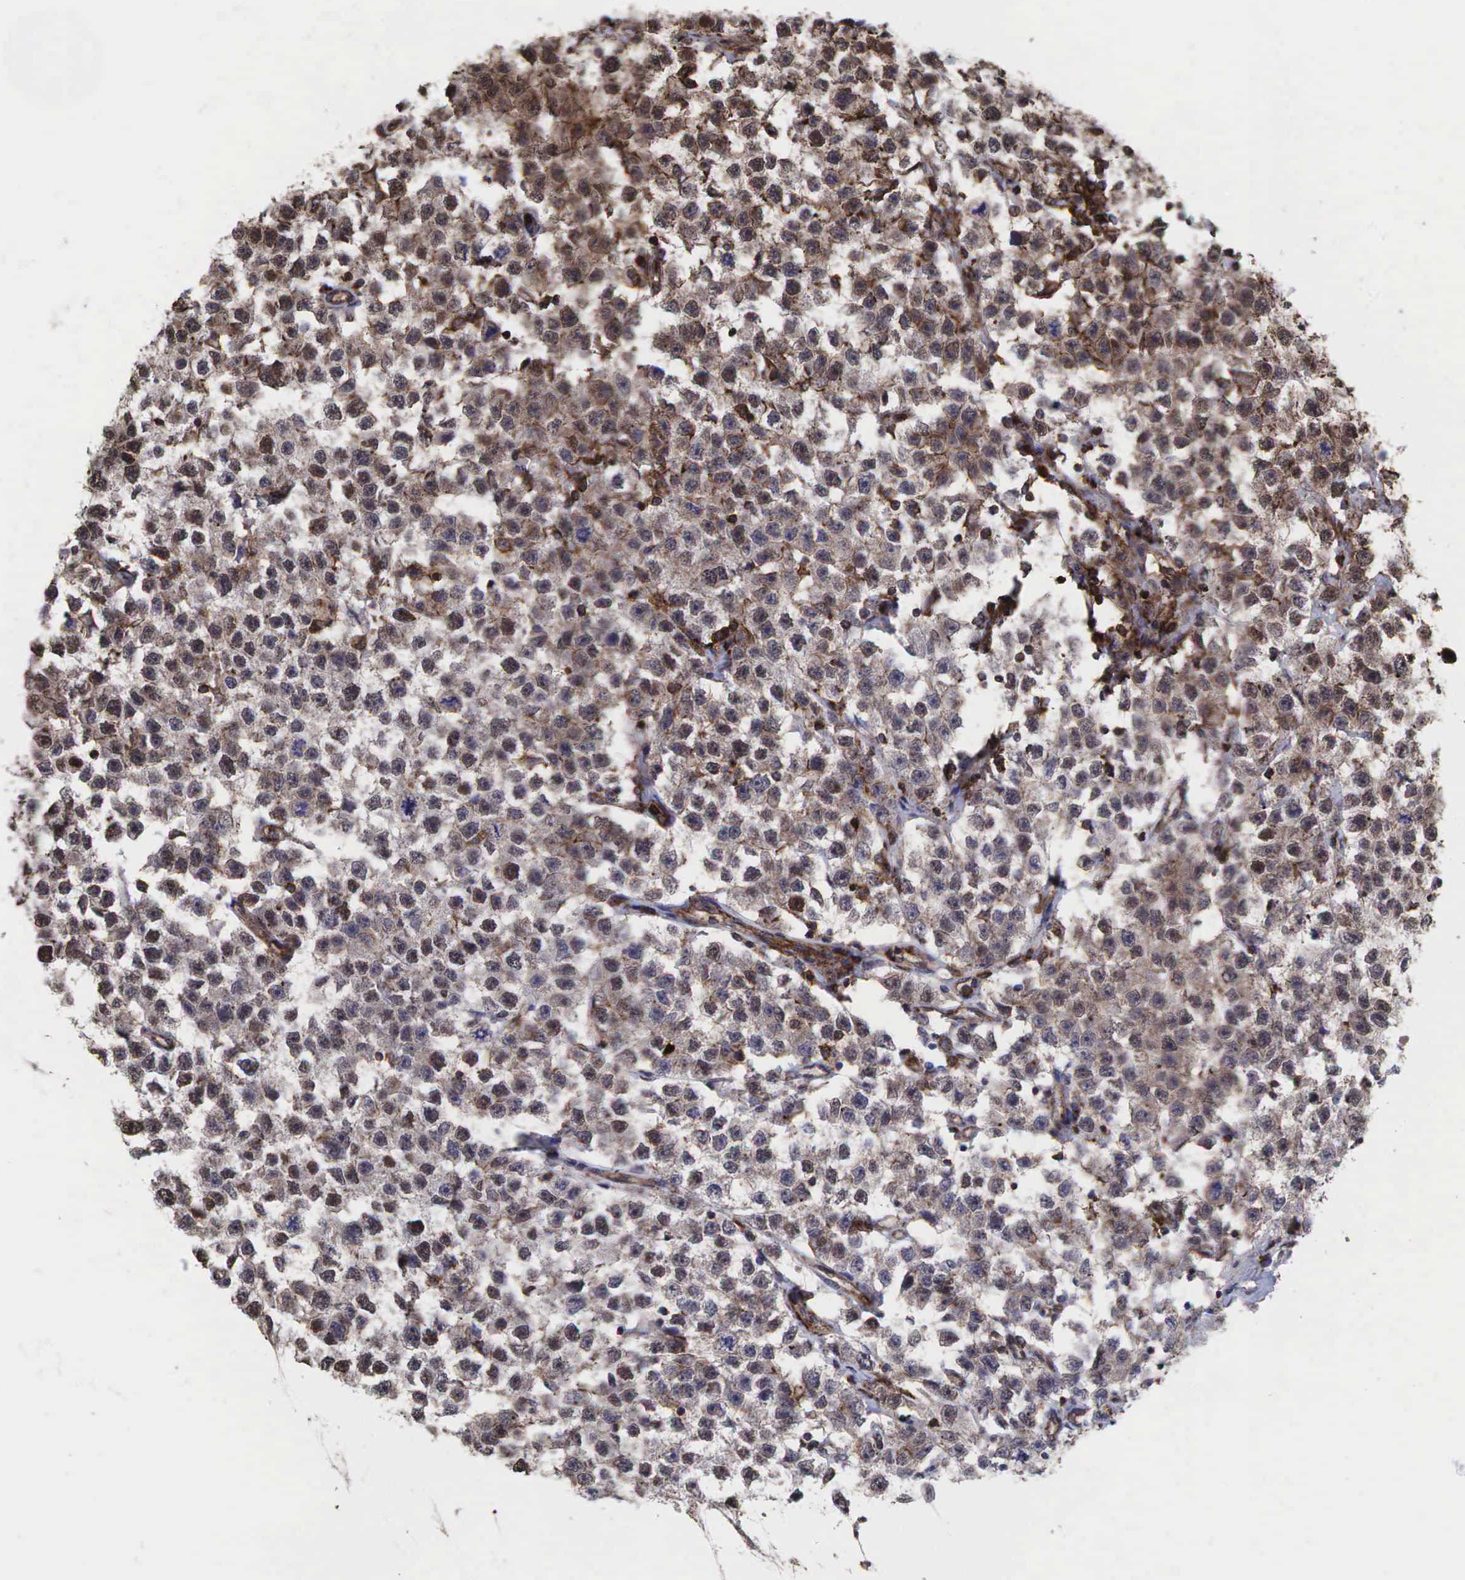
{"staining": {"intensity": "weak", "quantity": ">75%", "location": "cytoplasmic/membranous"}, "tissue": "testis cancer", "cell_type": "Tumor cells", "image_type": "cancer", "snomed": [{"axis": "morphology", "description": "Seminoma, NOS"}, {"axis": "topography", "description": "Testis"}], "caption": "Immunohistochemical staining of seminoma (testis) shows weak cytoplasmic/membranous protein staining in approximately >75% of tumor cells.", "gene": "GPRASP1", "patient": {"sex": "male", "age": 52}}